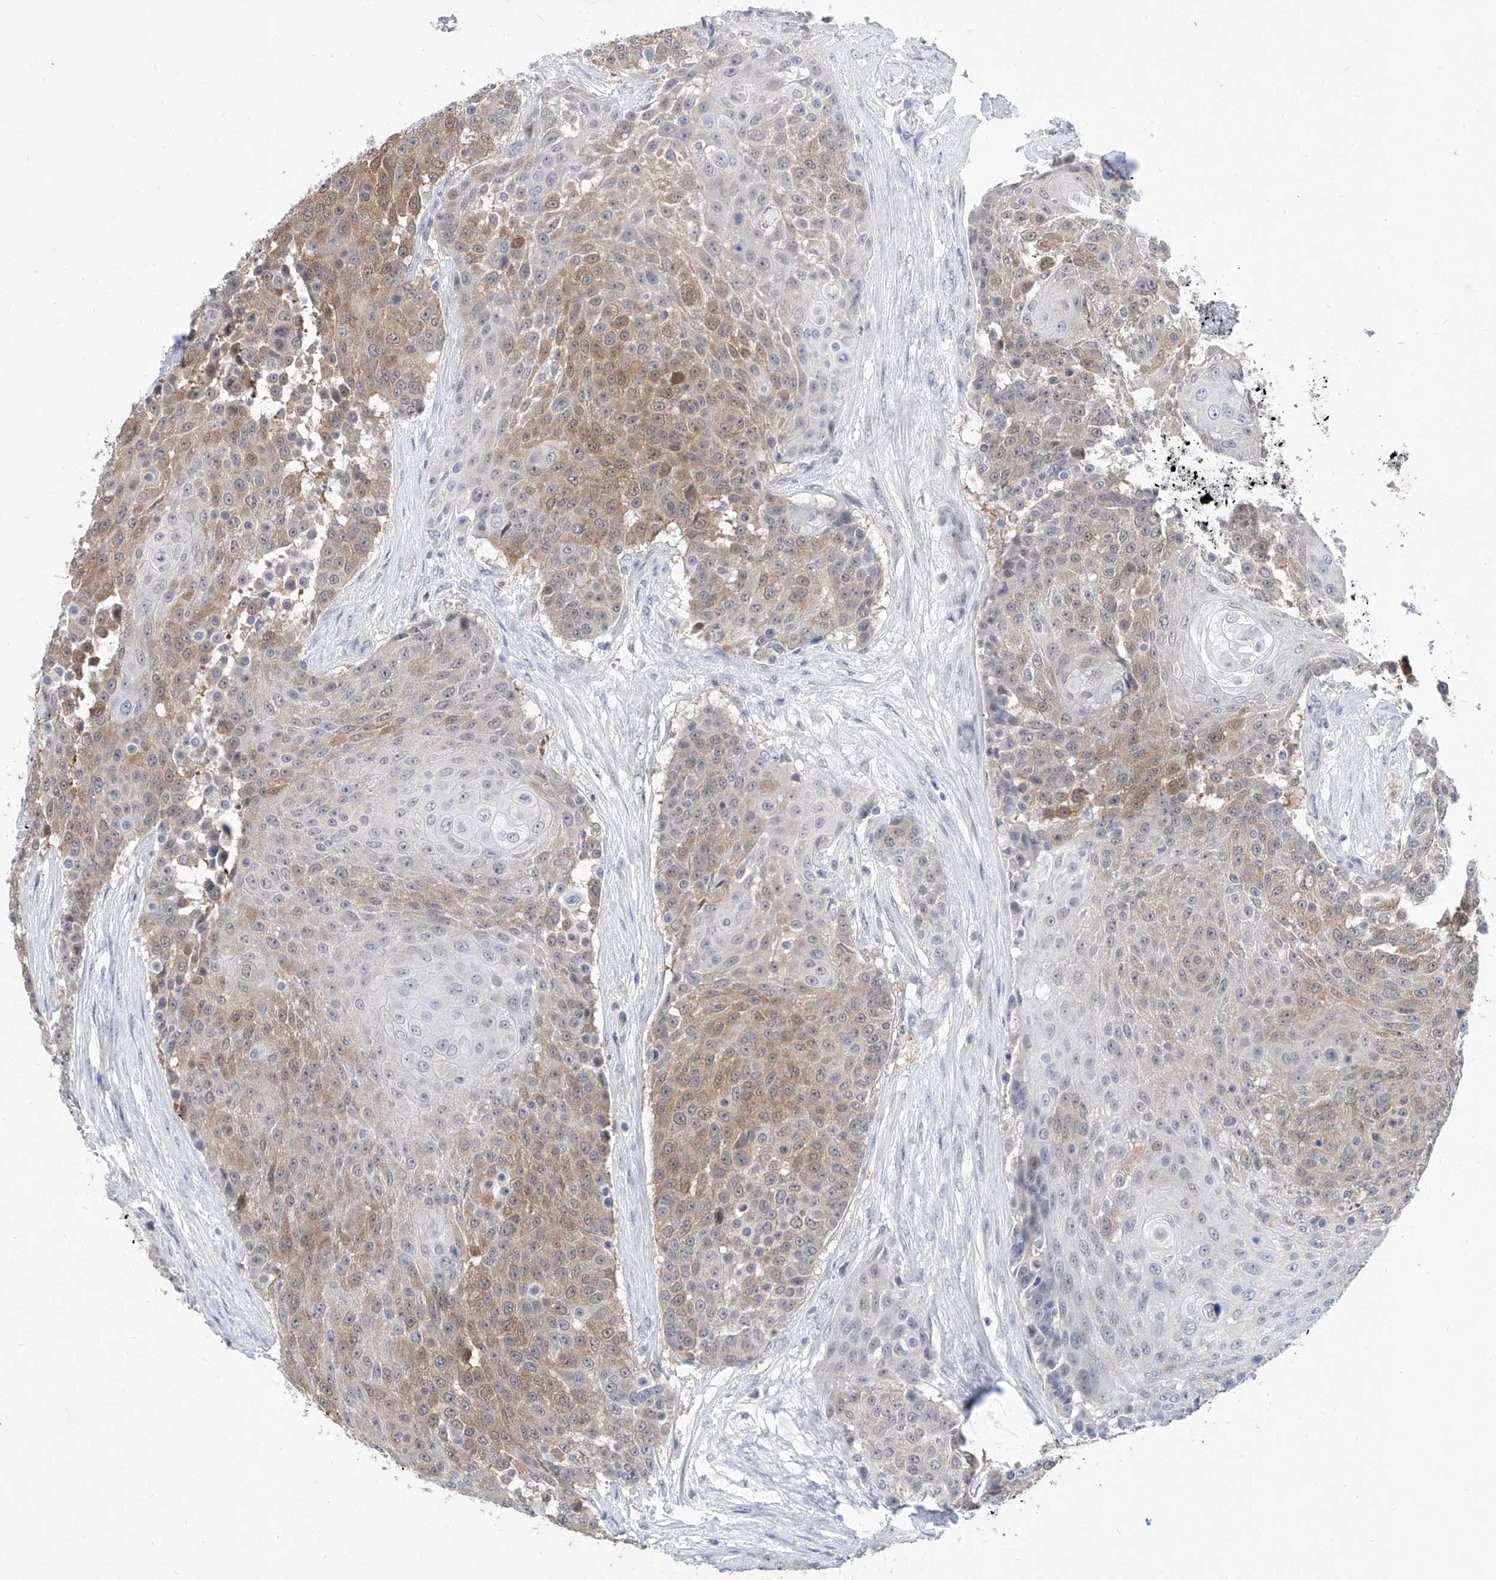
{"staining": {"intensity": "moderate", "quantity": "25%-75%", "location": "cytoplasmic/membranous"}, "tissue": "urothelial cancer", "cell_type": "Tumor cells", "image_type": "cancer", "snomed": [{"axis": "morphology", "description": "Urothelial carcinoma, High grade"}, {"axis": "topography", "description": "Urinary bladder"}], "caption": "This histopathology image displays immunohistochemistry staining of human urothelial cancer, with medium moderate cytoplasmic/membranous expression in approximately 25%-75% of tumor cells.", "gene": "BPTF", "patient": {"sex": "female", "age": 63}}